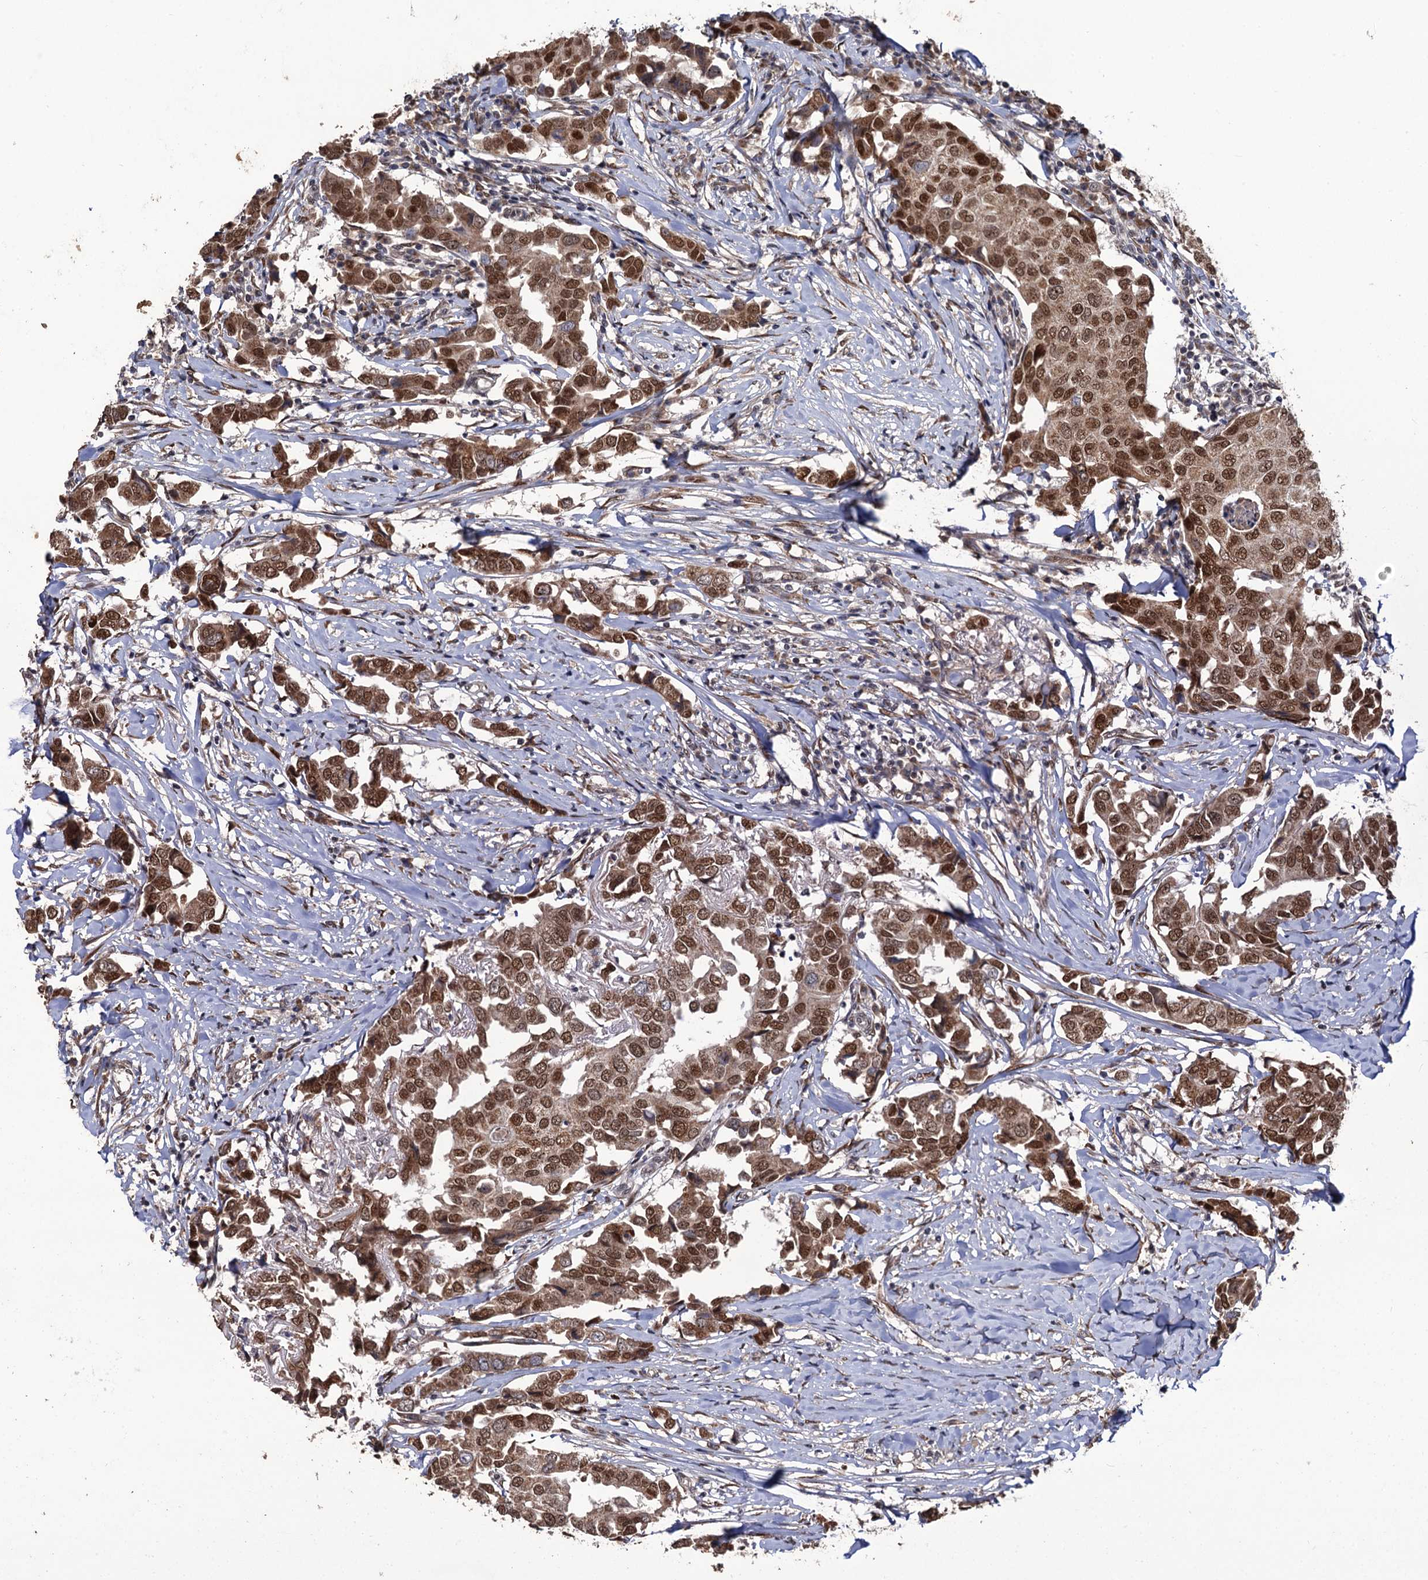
{"staining": {"intensity": "moderate", "quantity": ">75%", "location": "cytoplasmic/membranous,nuclear"}, "tissue": "breast cancer", "cell_type": "Tumor cells", "image_type": "cancer", "snomed": [{"axis": "morphology", "description": "Duct carcinoma"}, {"axis": "topography", "description": "Breast"}], "caption": "Immunohistochemical staining of breast cancer reveals medium levels of moderate cytoplasmic/membranous and nuclear positivity in about >75% of tumor cells. (IHC, brightfield microscopy, high magnification).", "gene": "LRRC63", "patient": {"sex": "female", "age": 80}}